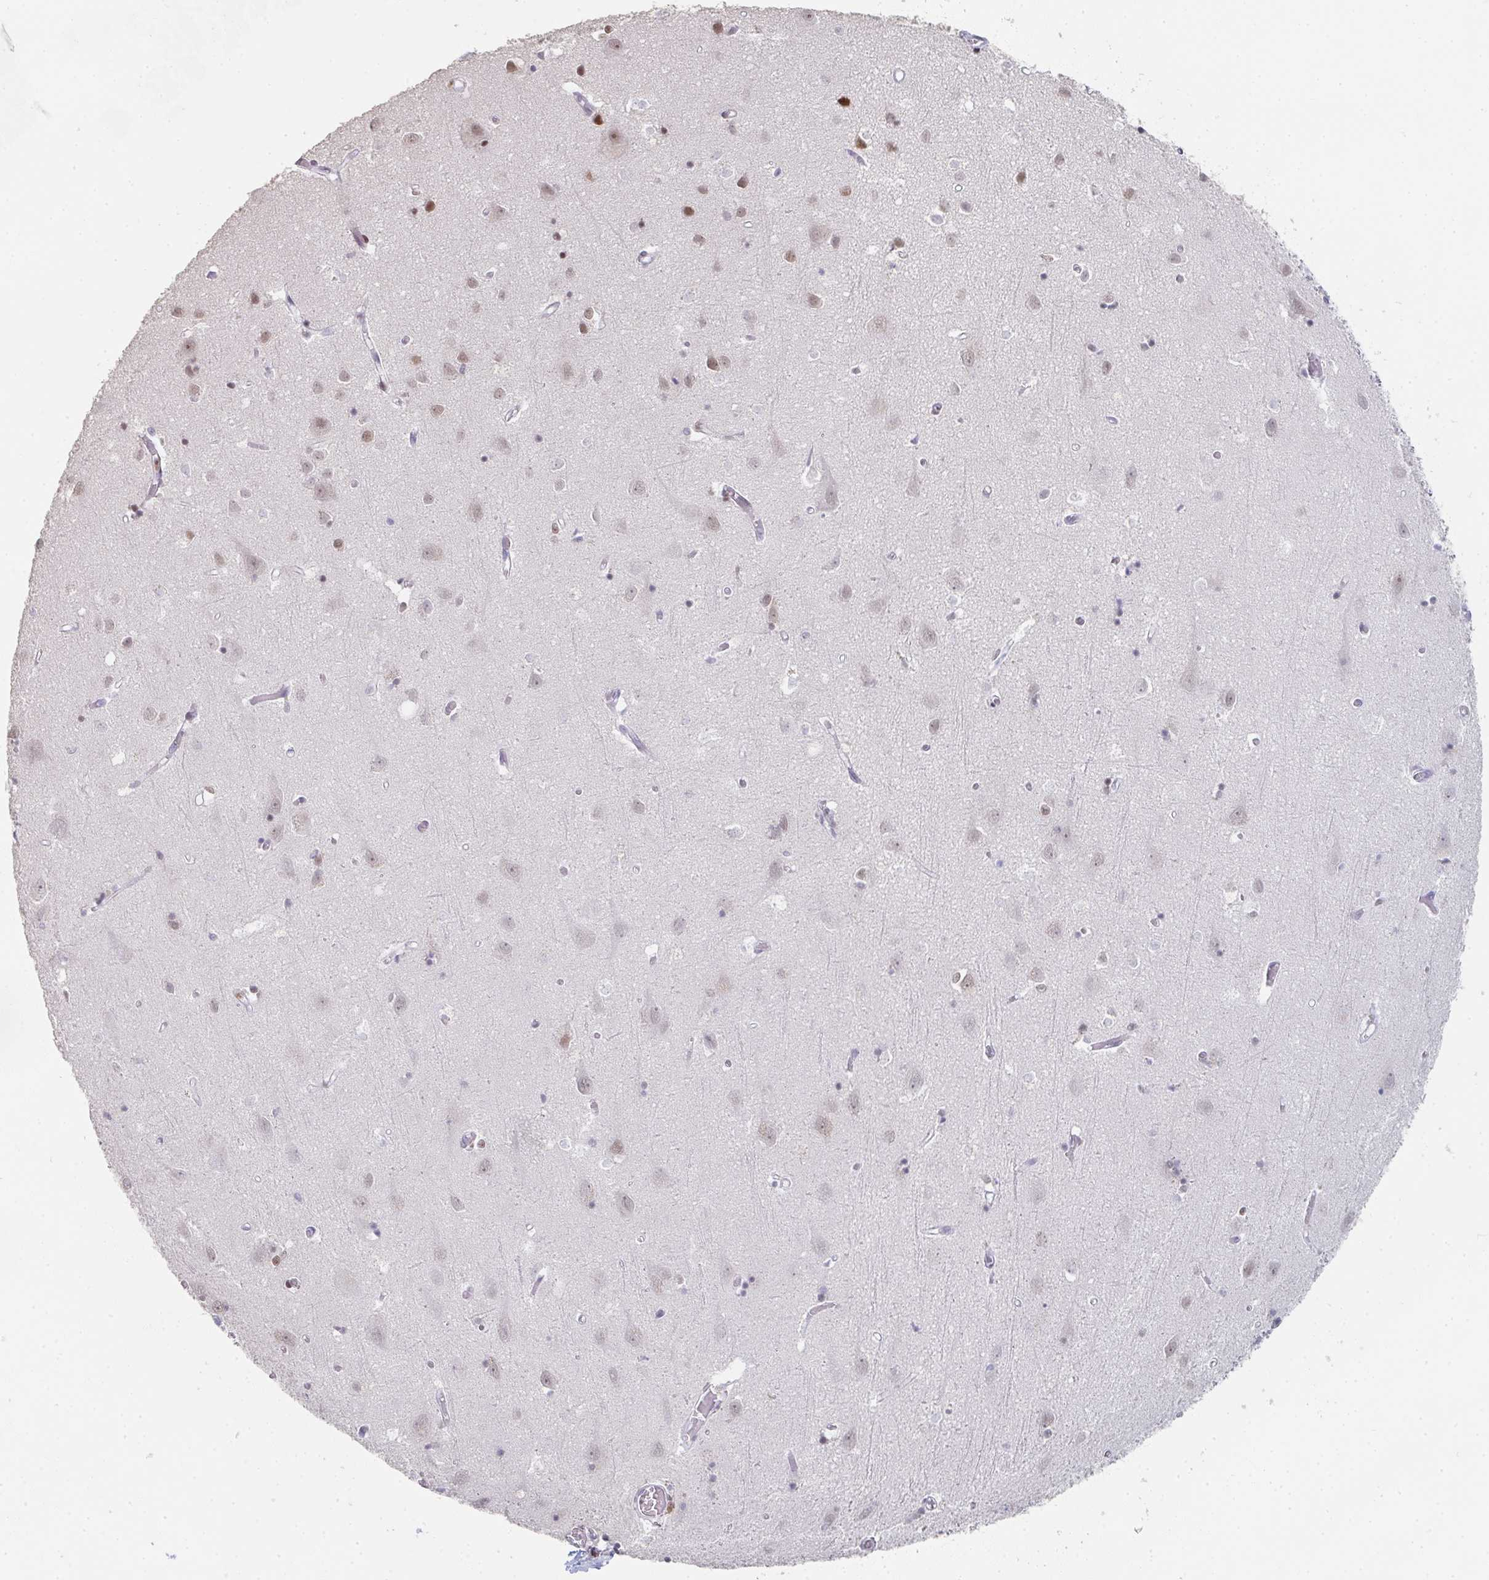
{"staining": {"intensity": "negative", "quantity": "none", "location": "none"}, "tissue": "cerebral cortex", "cell_type": "Endothelial cells", "image_type": "normal", "snomed": [{"axis": "morphology", "description": "Normal tissue, NOS"}, {"axis": "topography", "description": "Cerebral cortex"}], "caption": "This is a image of IHC staining of normal cerebral cortex, which shows no positivity in endothelial cells.", "gene": "LIN54", "patient": {"sex": "male", "age": 70}}